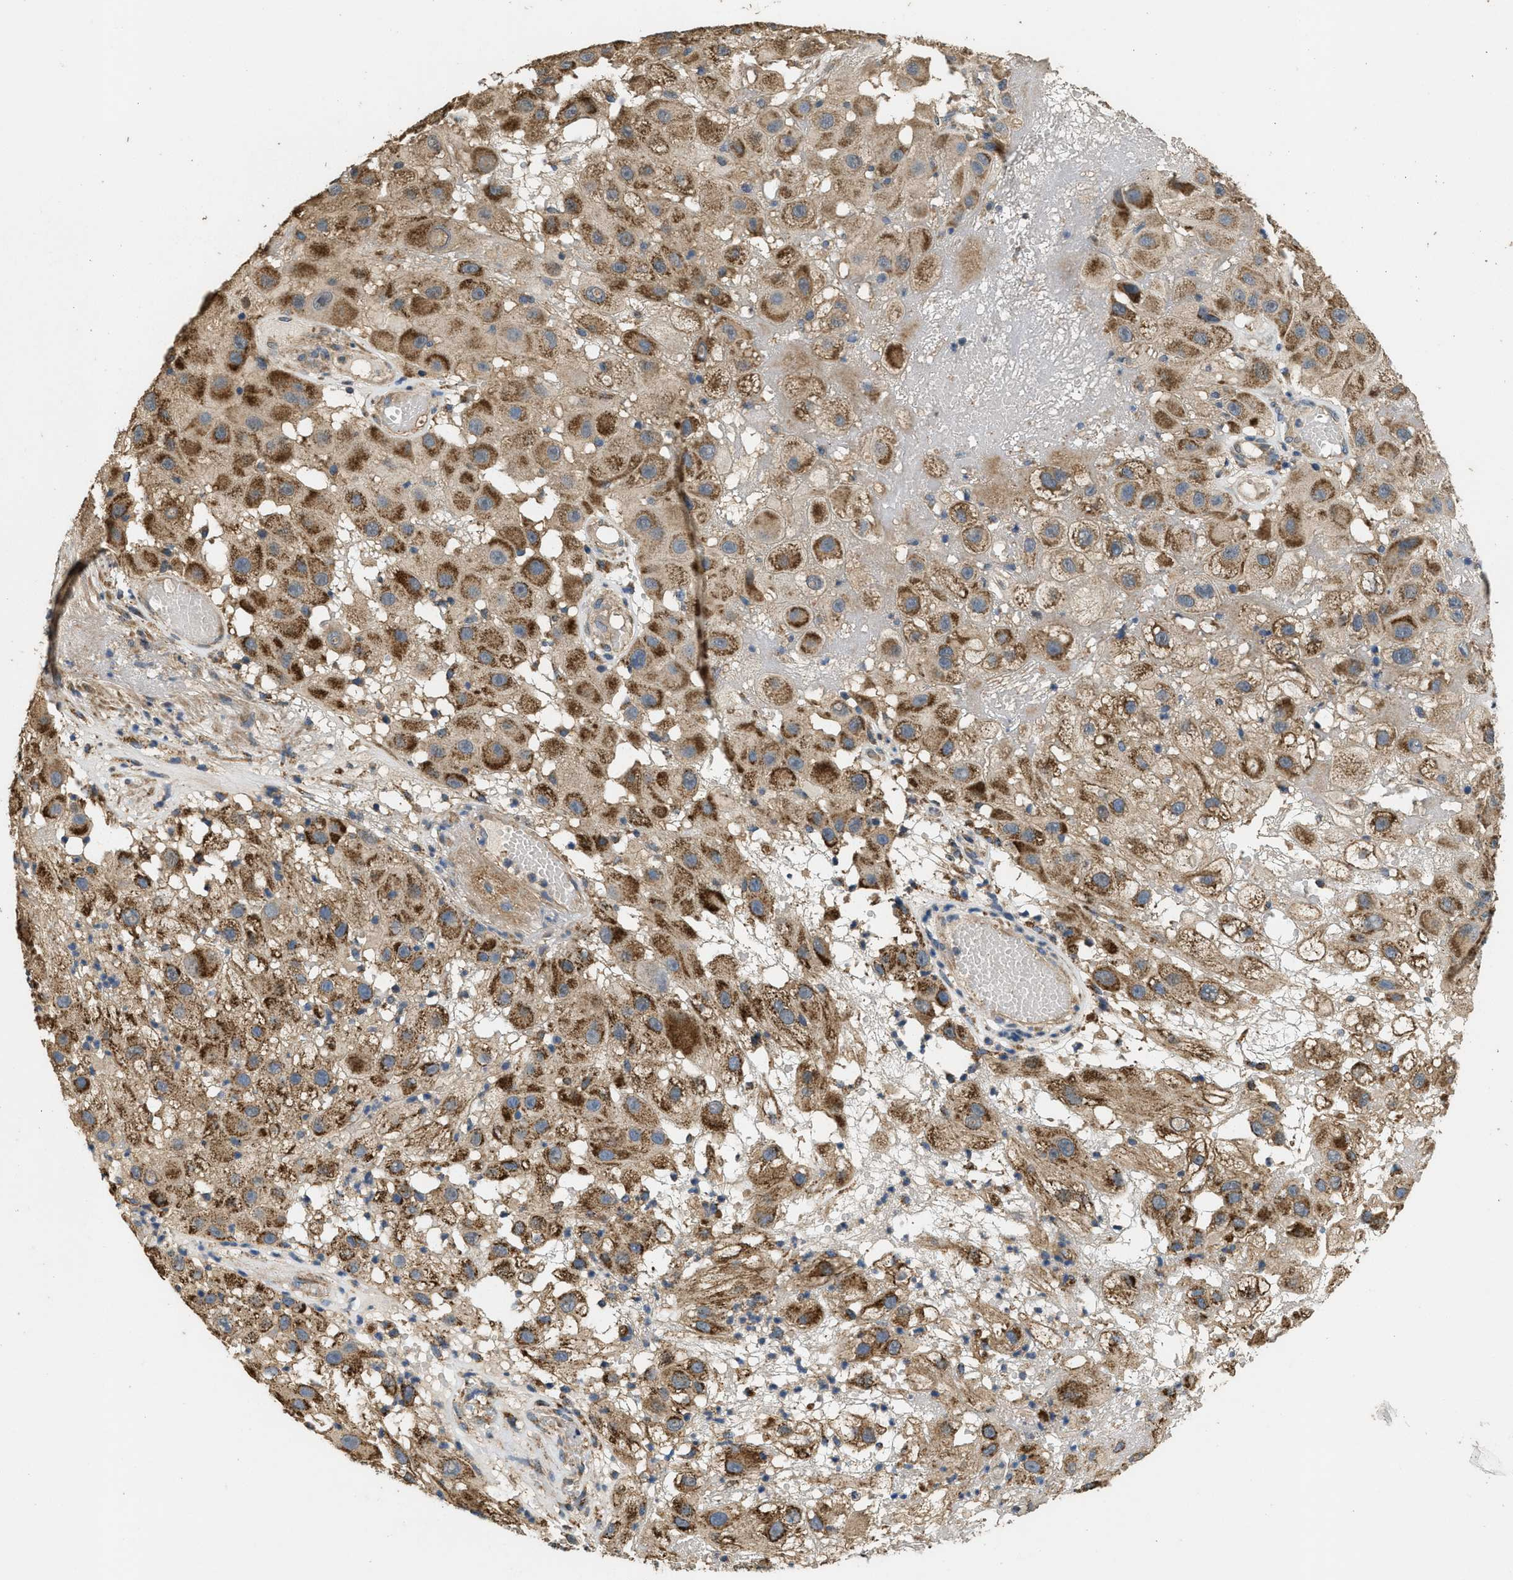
{"staining": {"intensity": "moderate", "quantity": ">75%", "location": "cytoplasmic/membranous"}, "tissue": "melanoma", "cell_type": "Tumor cells", "image_type": "cancer", "snomed": [{"axis": "morphology", "description": "Malignant melanoma, NOS"}, {"axis": "topography", "description": "Skin"}], "caption": "Tumor cells exhibit medium levels of moderate cytoplasmic/membranous expression in about >75% of cells in human melanoma.", "gene": "THBS2", "patient": {"sex": "female", "age": 81}}